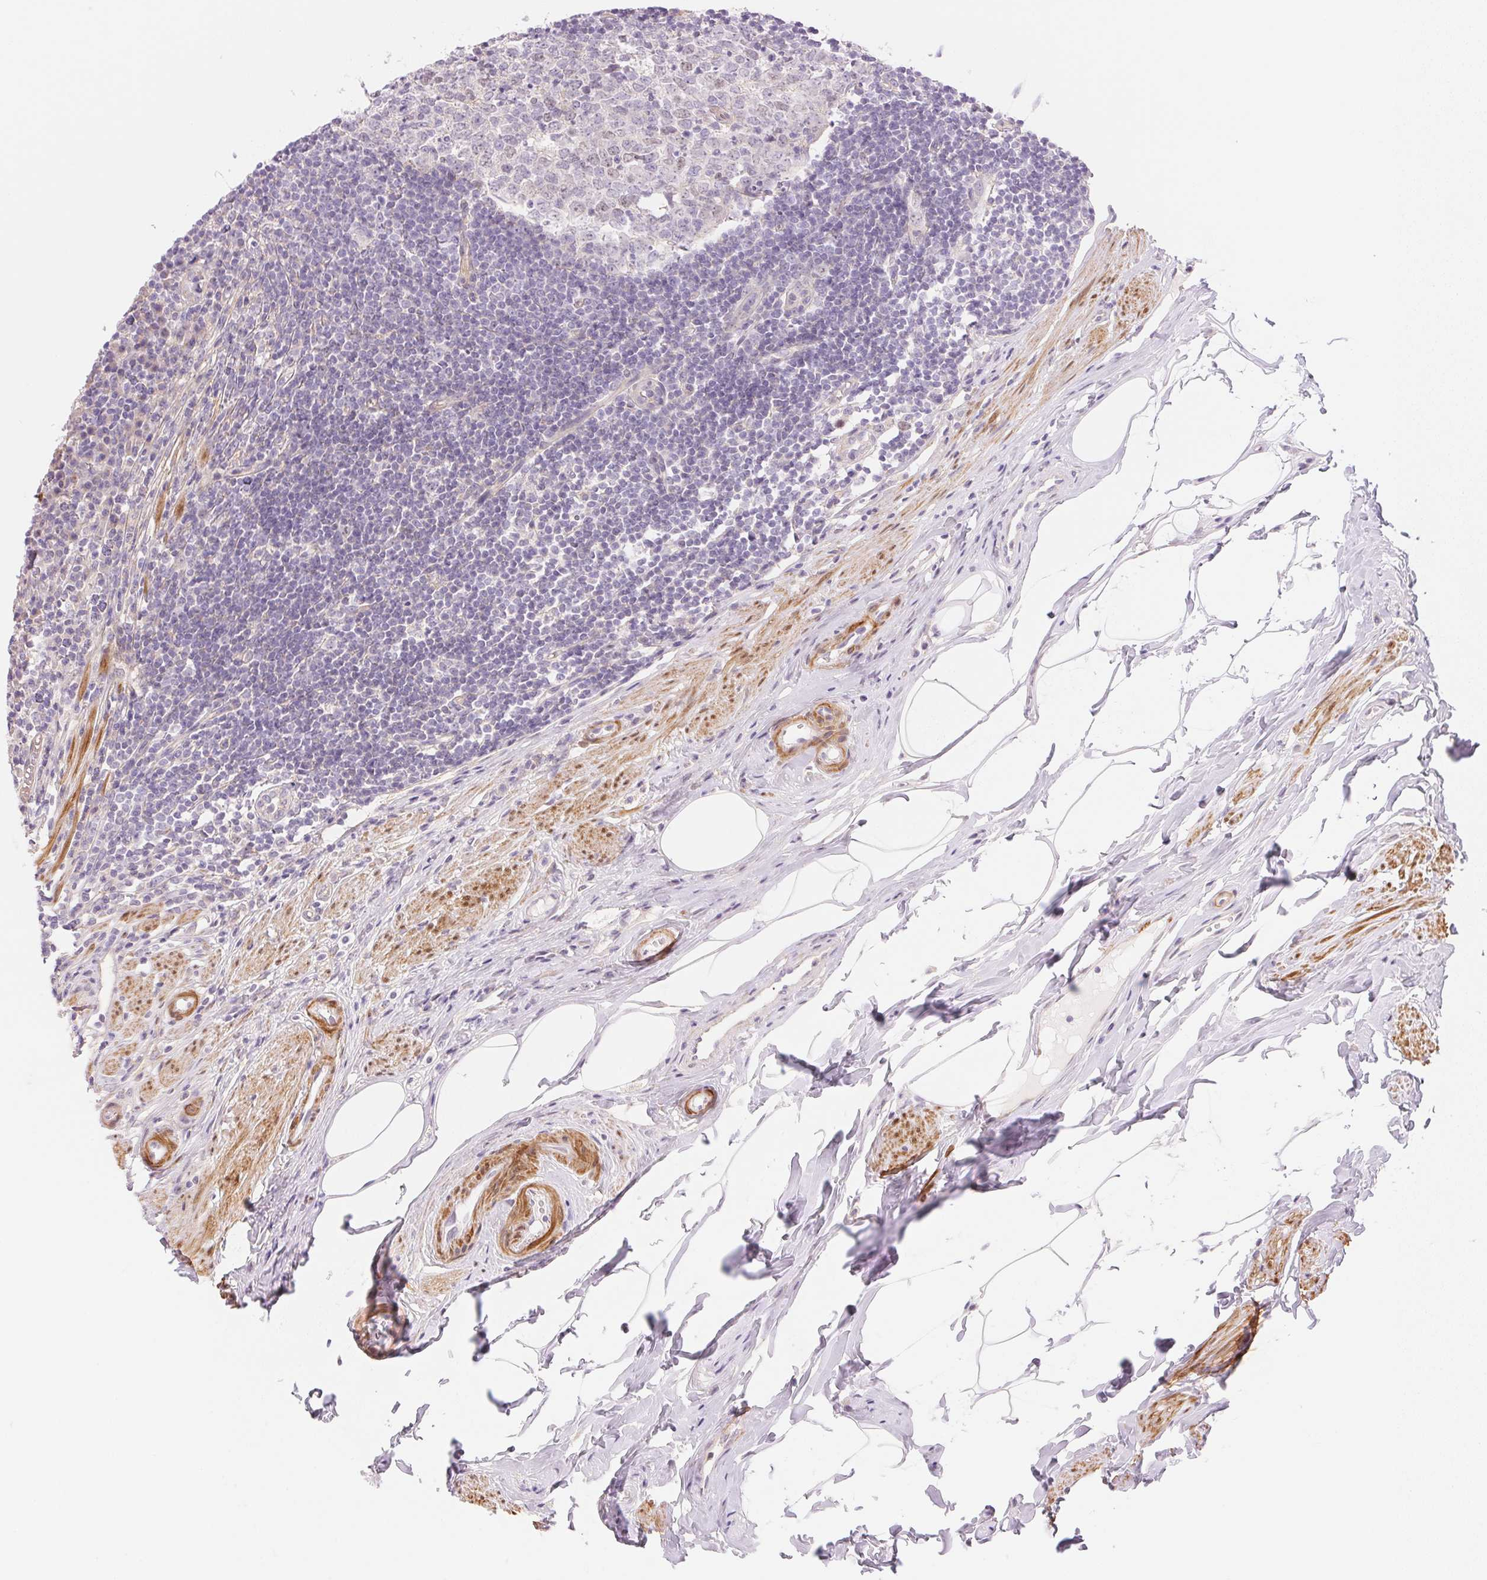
{"staining": {"intensity": "weak", "quantity": "<25%", "location": "cytoplasmic/membranous"}, "tissue": "appendix", "cell_type": "Glandular cells", "image_type": "normal", "snomed": [{"axis": "morphology", "description": "Normal tissue, NOS"}, {"axis": "topography", "description": "Appendix"}], "caption": "An image of human appendix is negative for staining in glandular cells. (Brightfield microscopy of DAB (3,3'-diaminobenzidine) immunohistochemistry (IHC) at high magnification).", "gene": "SMTN", "patient": {"sex": "female", "age": 56}}